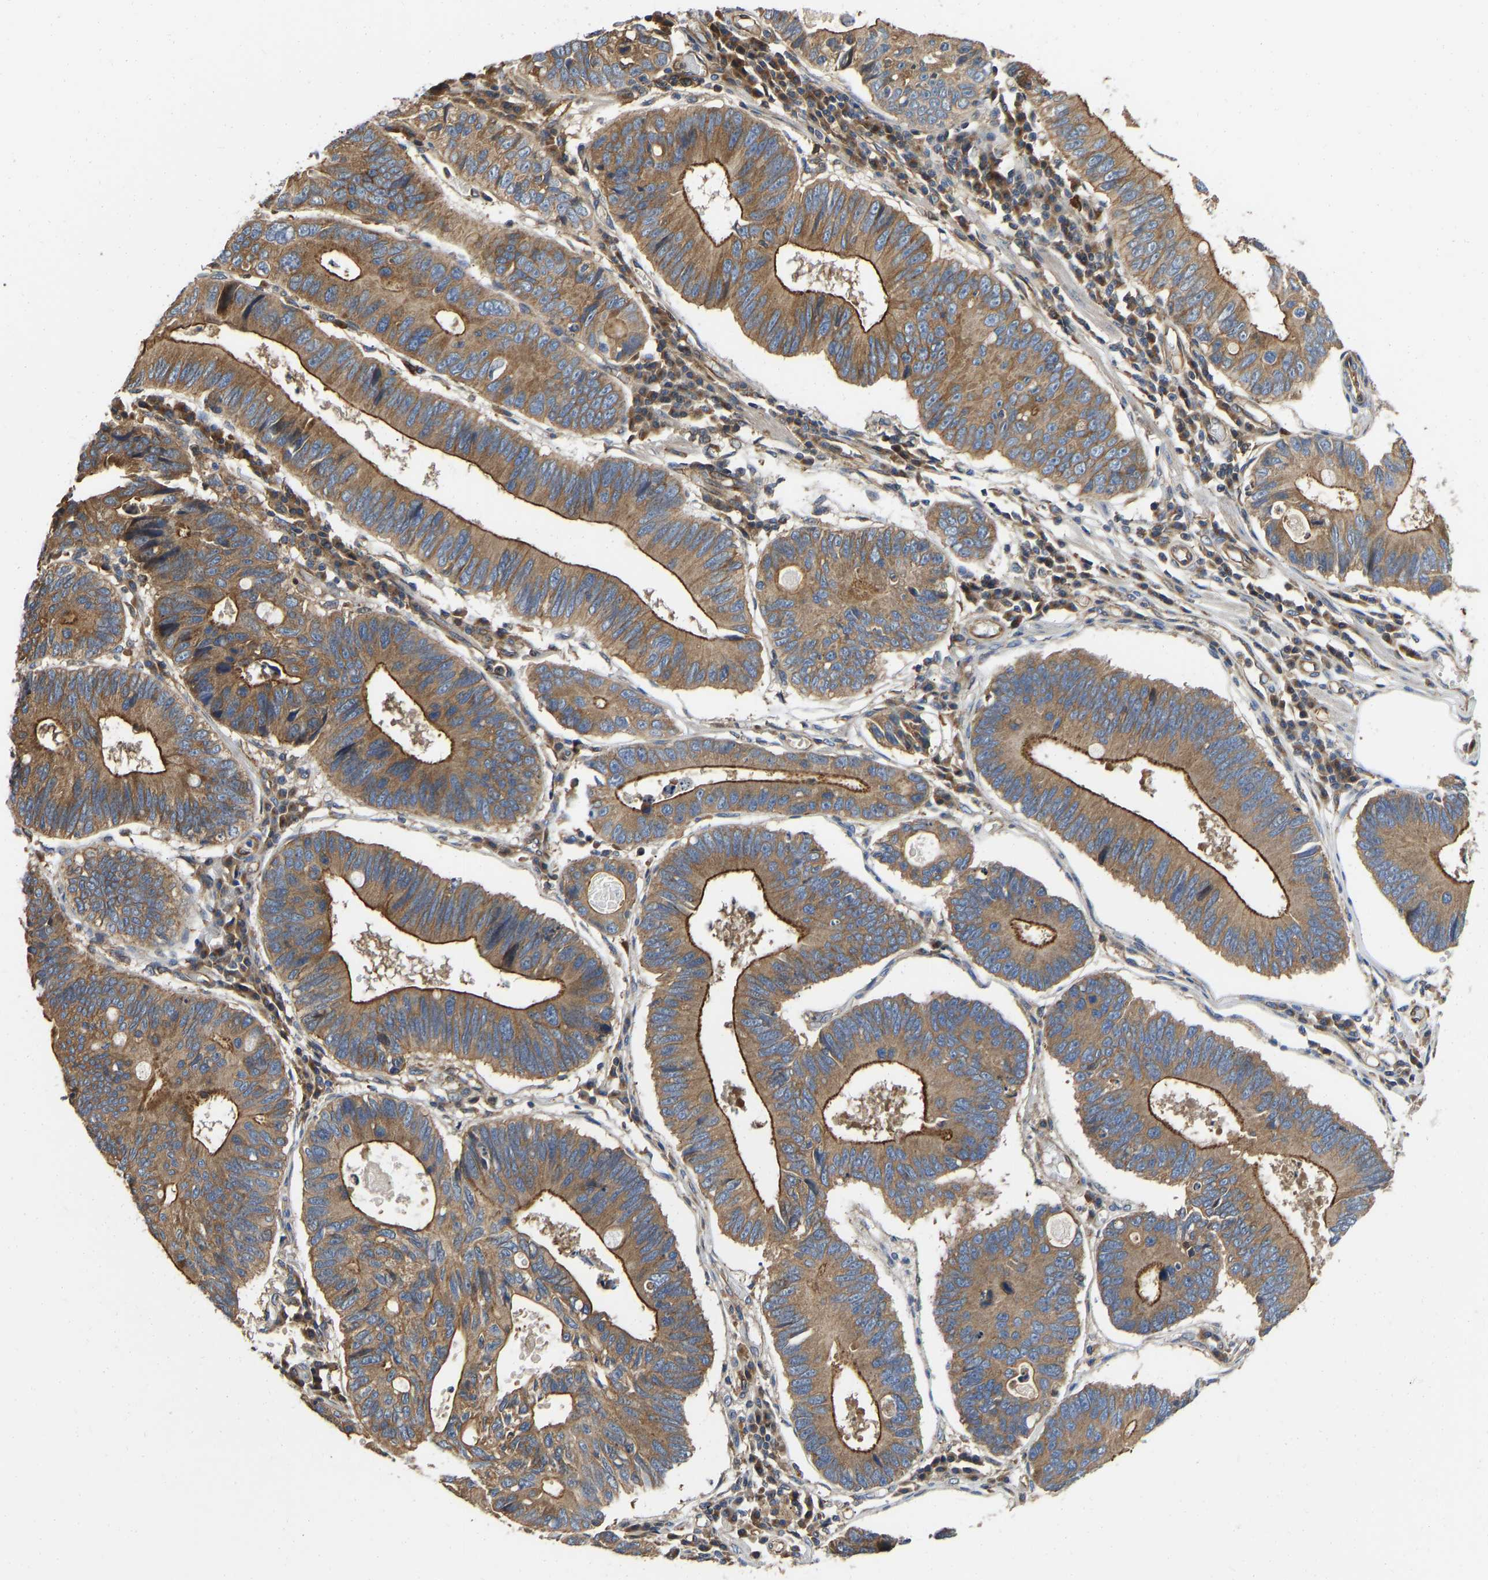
{"staining": {"intensity": "moderate", "quantity": ">75%", "location": "cytoplasmic/membranous"}, "tissue": "stomach cancer", "cell_type": "Tumor cells", "image_type": "cancer", "snomed": [{"axis": "morphology", "description": "Adenocarcinoma, NOS"}, {"axis": "topography", "description": "Stomach"}], "caption": "Stomach adenocarcinoma was stained to show a protein in brown. There is medium levels of moderate cytoplasmic/membranous expression in about >75% of tumor cells.", "gene": "FLNB", "patient": {"sex": "male", "age": 59}}